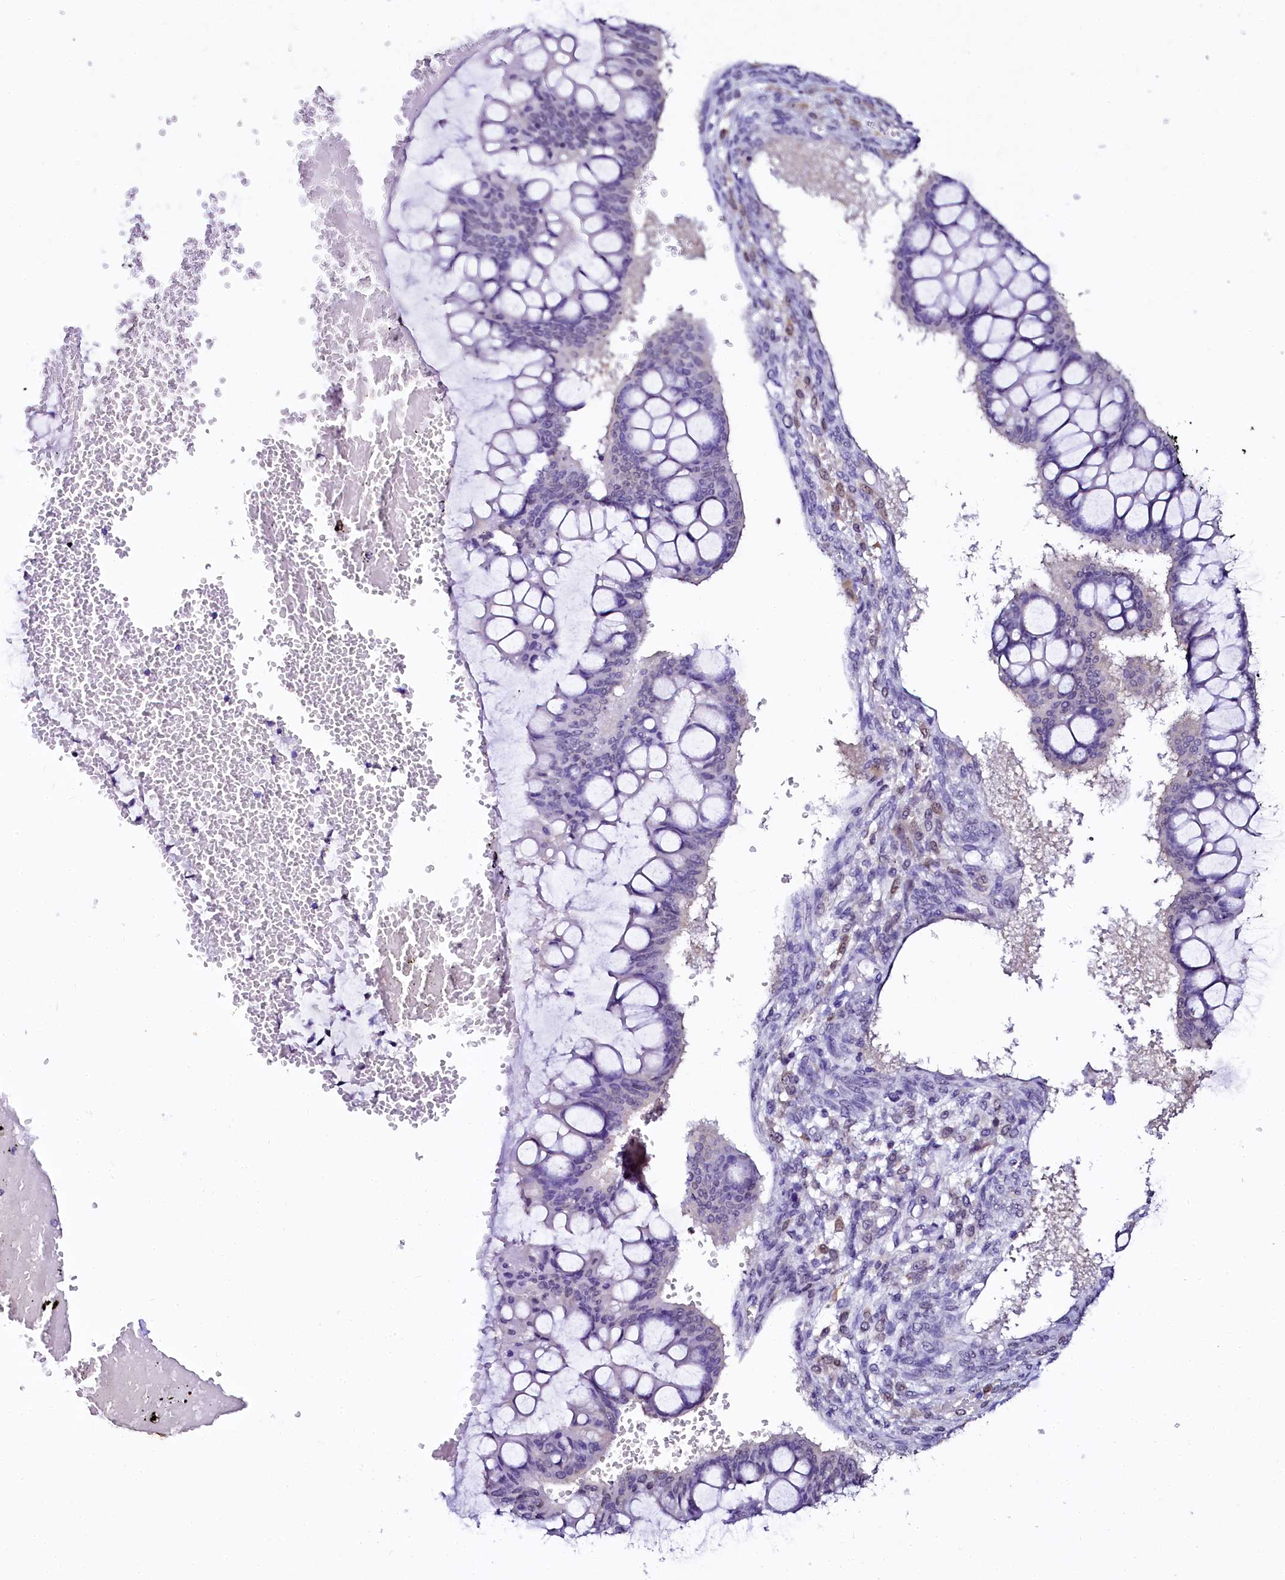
{"staining": {"intensity": "negative", "quantity": "none", "location": "none"}, "tissue": "ovarian cancer", "cell_type": "Tumor cells", "image_type": "cancer", "snomed": [{"axis": "morphology", "description": "Cystadenocarcinoma, mucinous, NOS"}, {"axis": "topography", "description": "Ovary"}], "caption": "There is no significant expression in tumor cells of ovarian mucinous cystadenocarcinoma. Nuclei are stained in blue.", "gene": "SORD", "patient": {"sex": "female", "age": 73}}